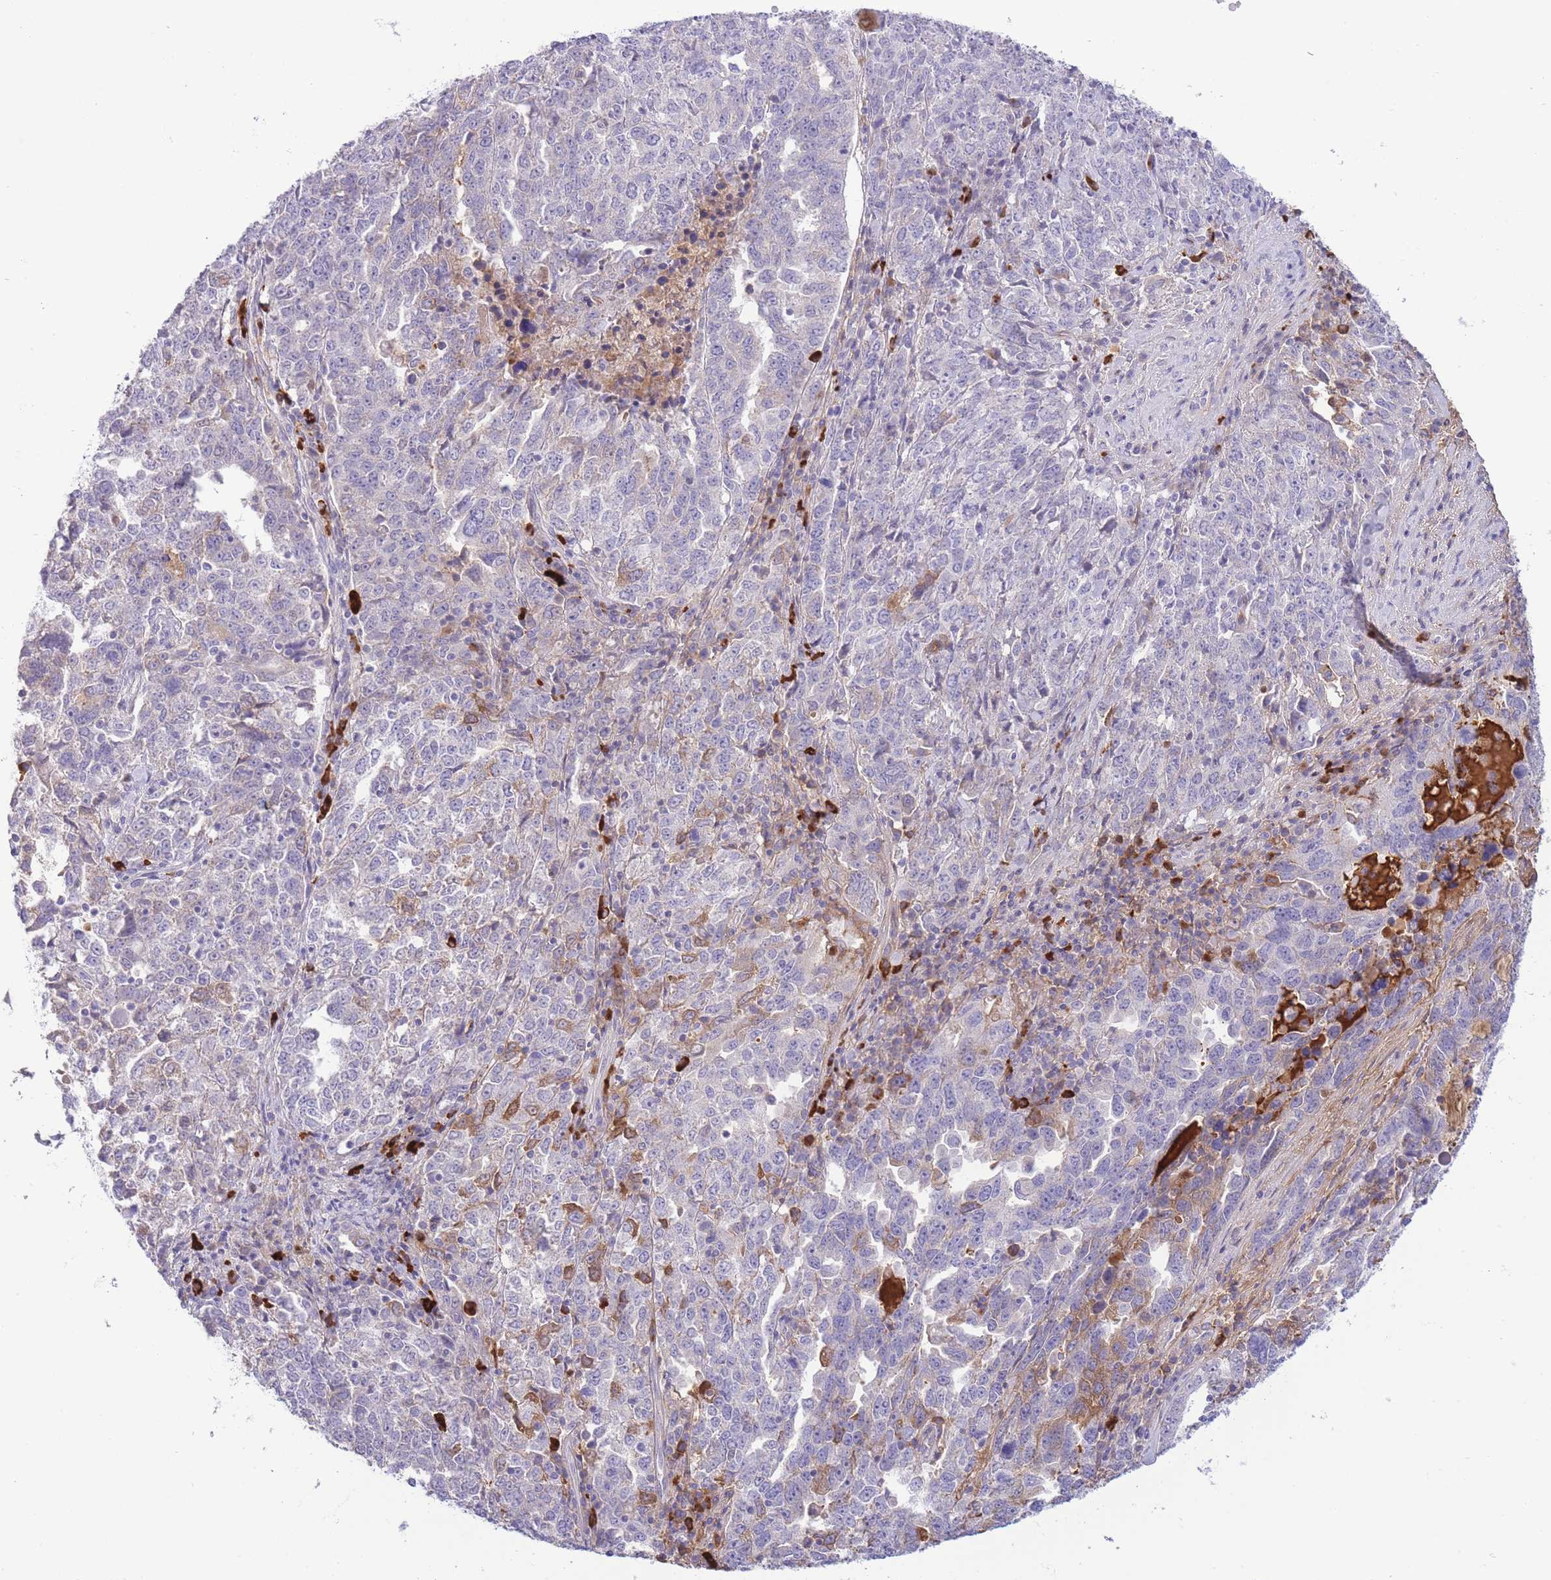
{"staining": {"intensity": "weak", "quantity": "<25%", "location": "cytoplasmic/membranous"}, "tissue": "ovarian cancer", "cell_type": "Tumor cells", "image_type": "cancer", "snomed": [{"axis": "morphology", "description": "Carcinoma, endometroid"}, {"axis": "topography", "description": "Ovary"}], "caption": "Immunohistochemistry micrograph of ovarian cancer stained for a protein (brown), which shows no expression in tumor cells.", "gene": "ASAP3", "patient": {"sex": "female", "age": 62}}